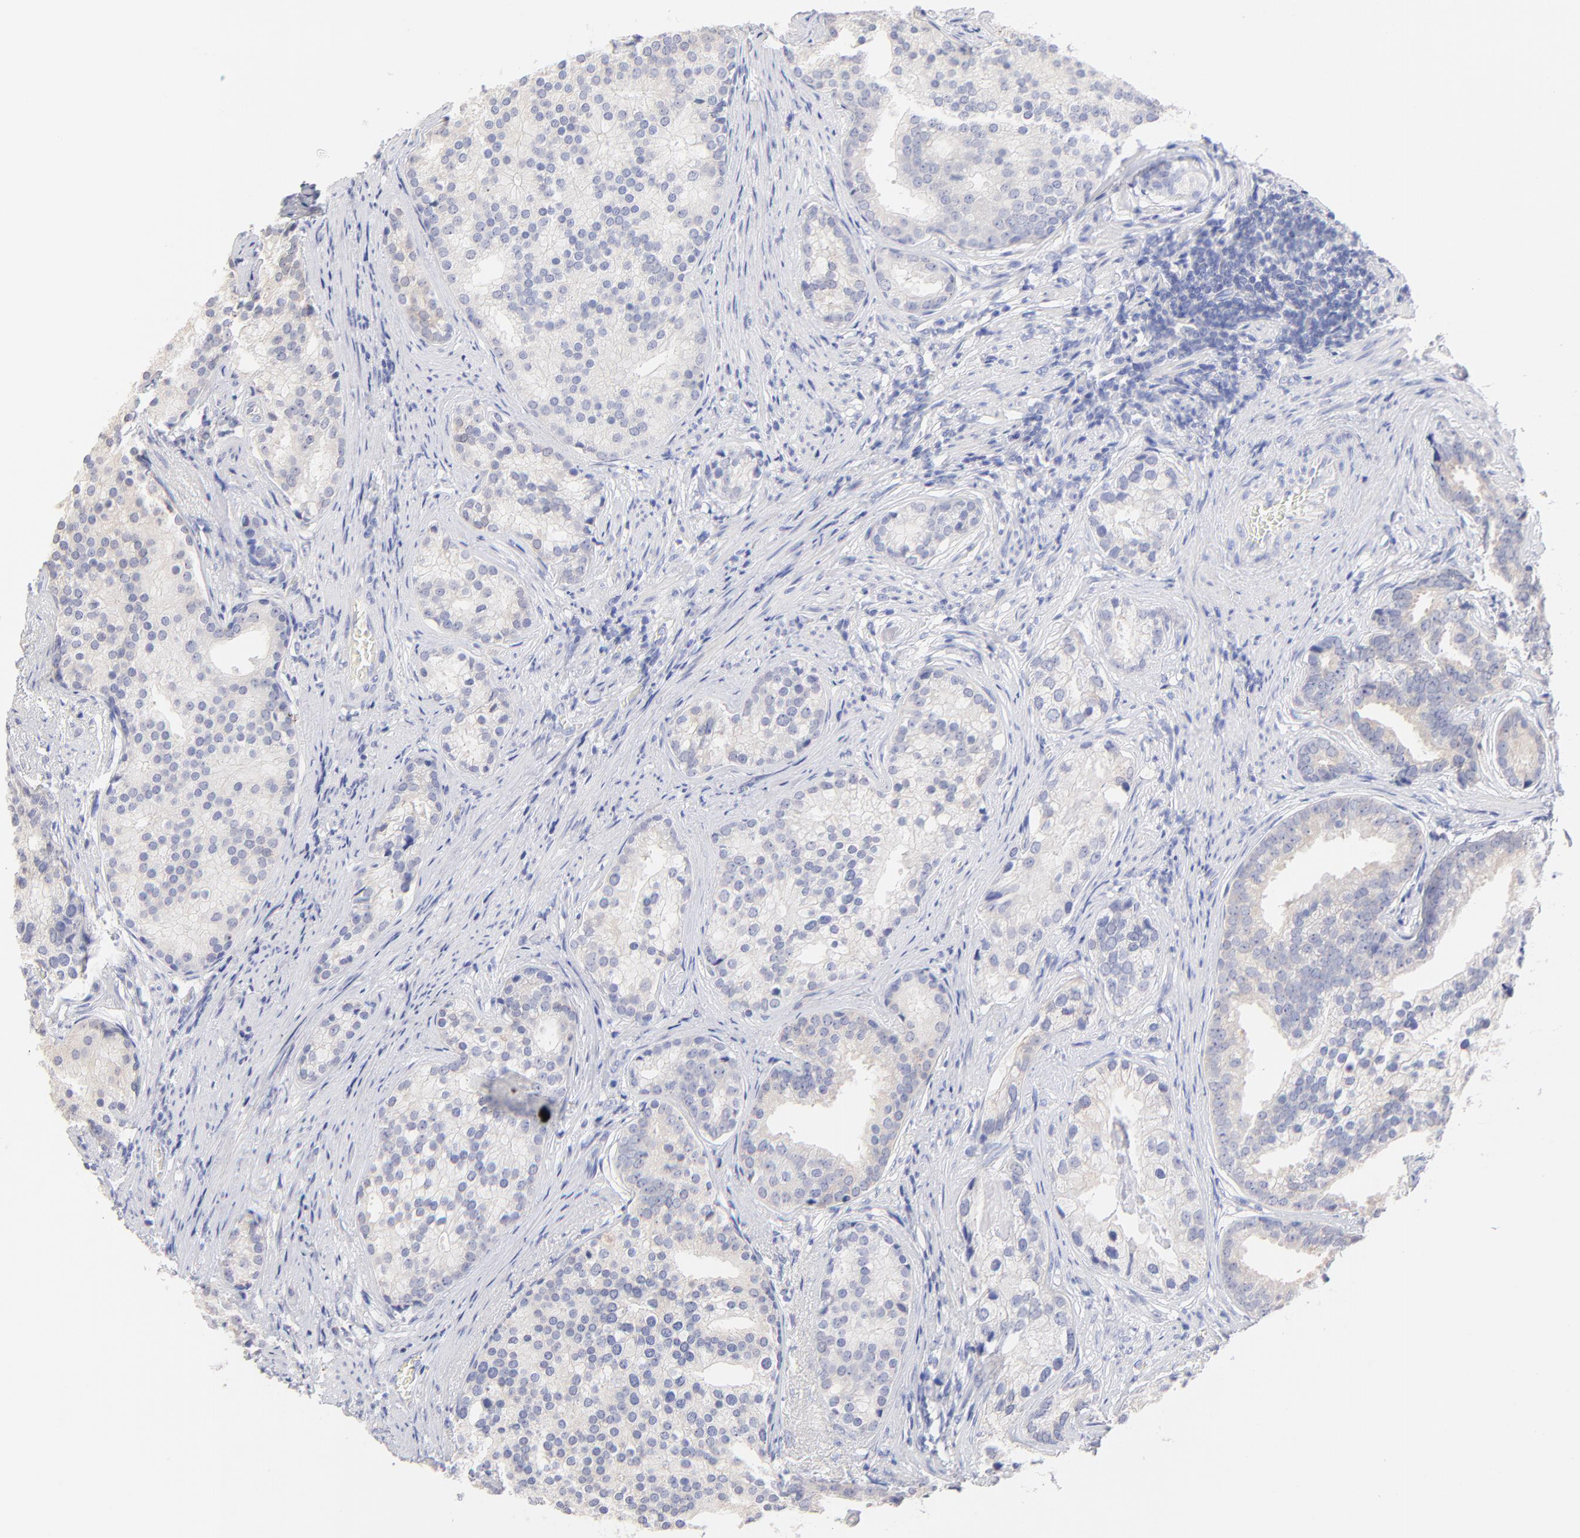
{"staining": {"intensity": "weak", "quantity": "<25%", "location": "cytoplasmic/membranous"}, "tissue": "prostate cancer", "cell_type": "Tumor cells", "image_type": "cancer", "snomed": [{"axis": "morphology", "description": "Adenocarcinoma, Low grade"}, {"axis": "topography", "description": "Prostate"}], "caption": "Tumor cells show no significant staining in adenocarcinoma (low-grade) (prostate).", "gene": "CFAP57", "patient": {"sex": "male", "age": 71}}